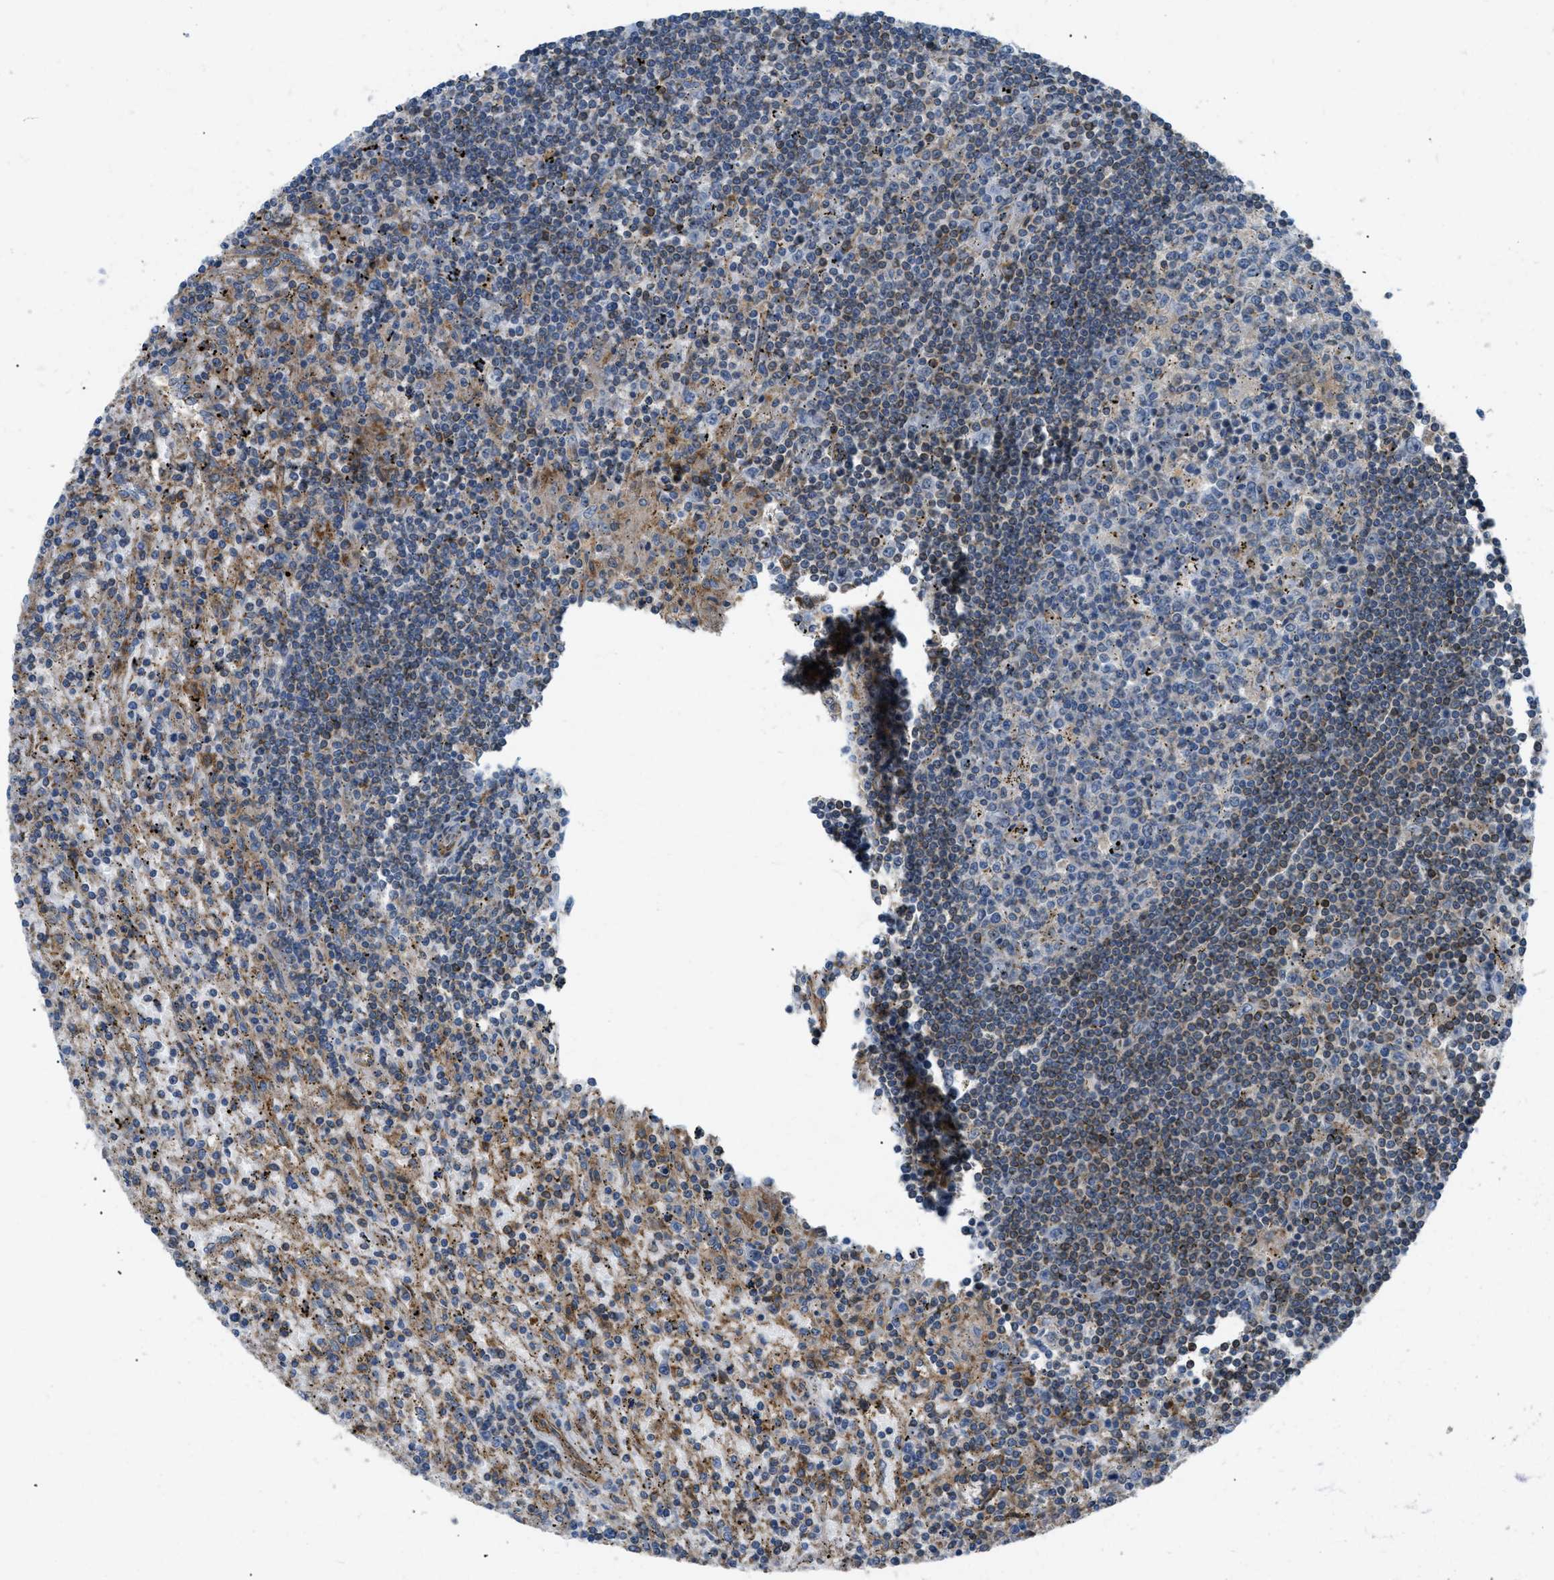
{"staining": {"intensity": "weak", "quantity": "25%-75%", "location": "cytoplasmic/membranous"}, "tissue": "lymphoma", "cell_type": "Tumor cells", "image_type": "cancer", "snomed": [{"axis": "morphology", "description": "Malignant lymphoma, non-Hodgkin's type, Low grade"}, {"axis": "topography", "description": "Spleen"}], "caption": "Lymphoma was stained to show a protein in brown. There is low levels of weak cytoplasmic/membranous positivity in approximately 25%-75% of tumor cells. (Stains: DAB (3,3'-diaminobenzidine) in brown, nuclei in blue, Microscopy: brightfield microscopy at high magnification).", "gene": "ATP2A3", "patient": {"sex": "male", "age": 76}}